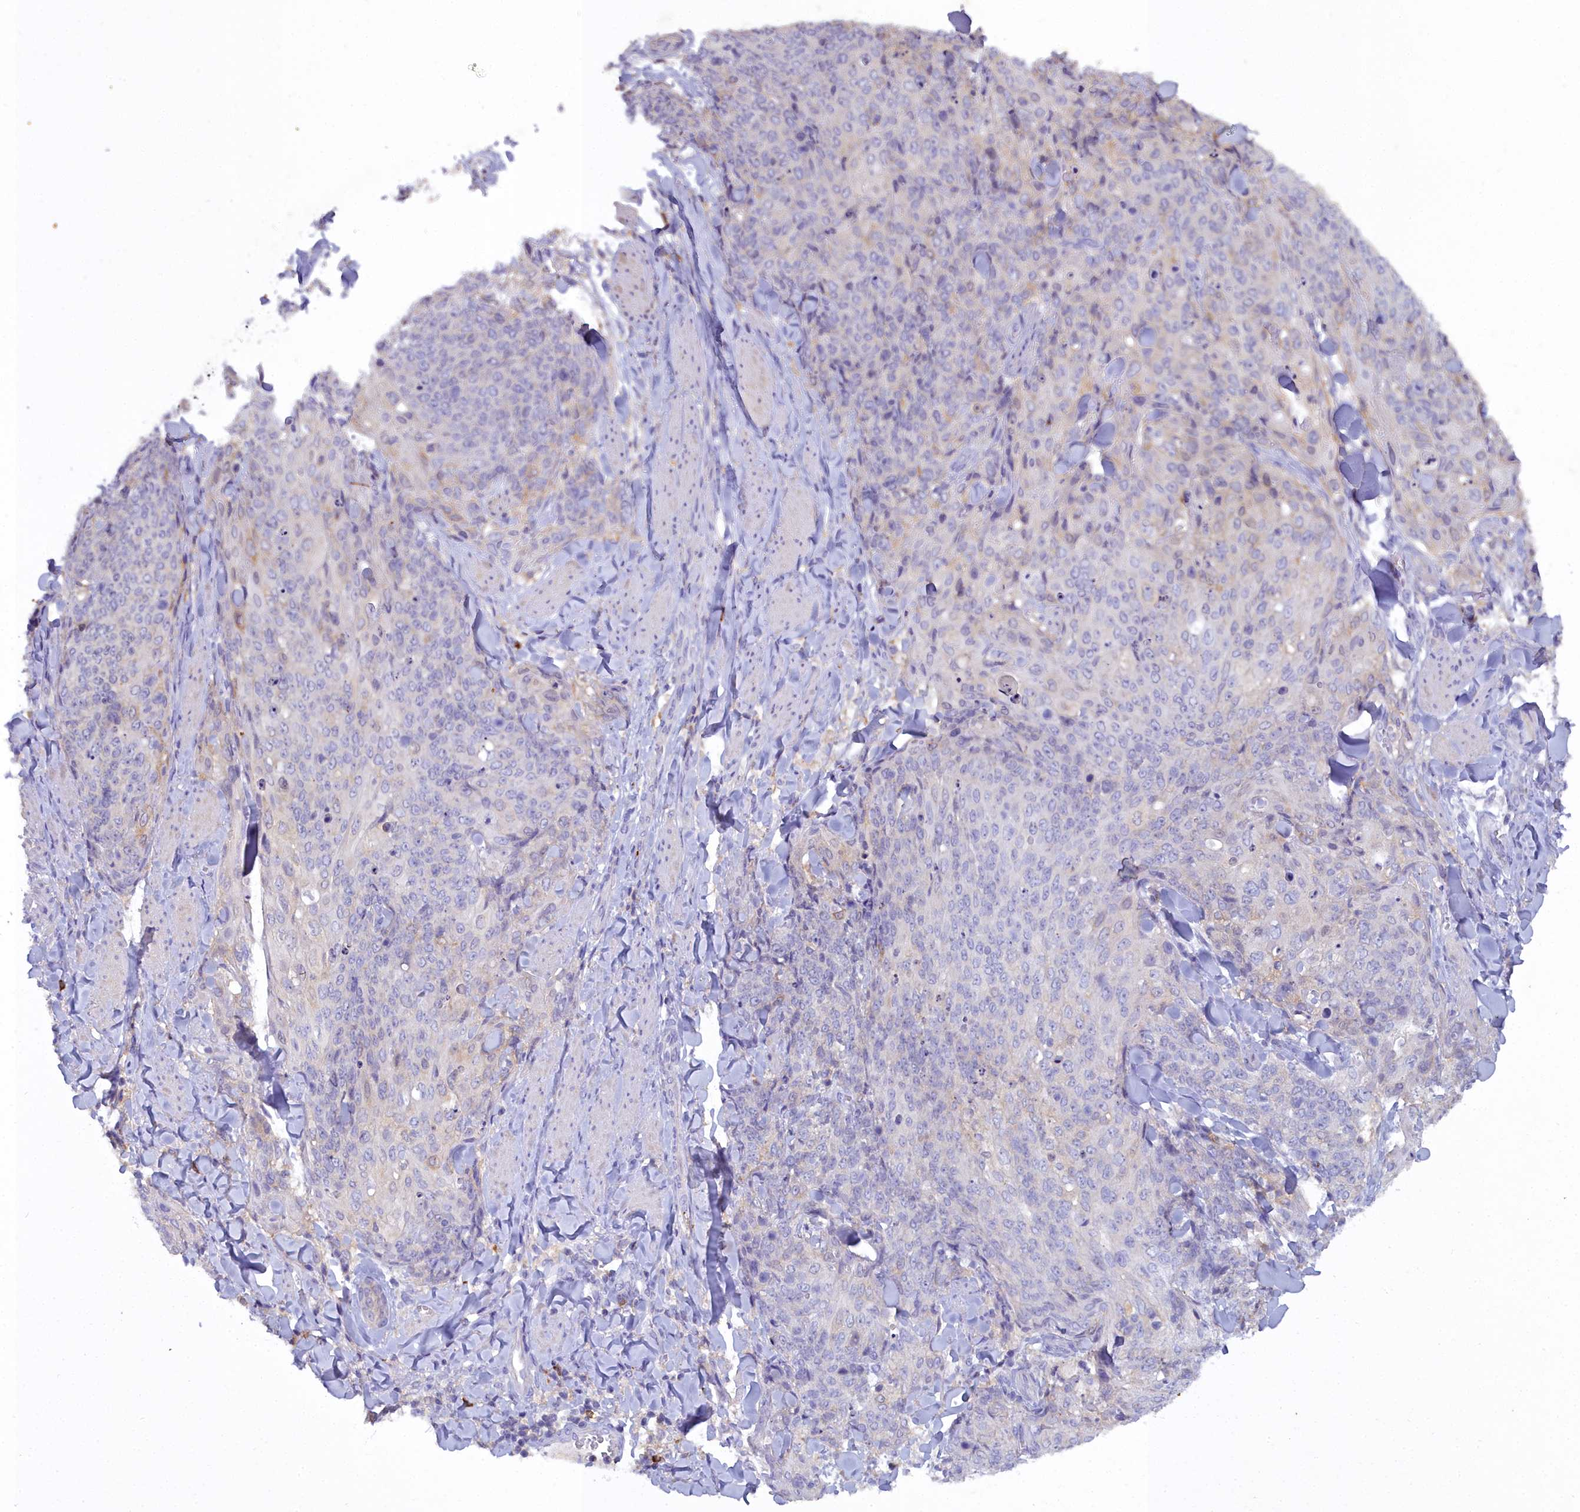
{"staining": {"intensity": "negative", "quantity": "none", "location": "none"}, "tissue": "skin cancer", "cell_type": "Tumor cells", "image_type": "cancer", "snomed": [{"axis": "morphology", "description": "Squamous cell carcinoma, NOS"}, {"axis": "topography", "description": "Skin"}, {"axis": "topography", "description": "Vulva"}], "caption": "Skin cancer was stained to show a protein in brown. There is no significant expression in tumor cells.", "gene": "BLNK", "patient": {"sex": "female", "age": 85}}